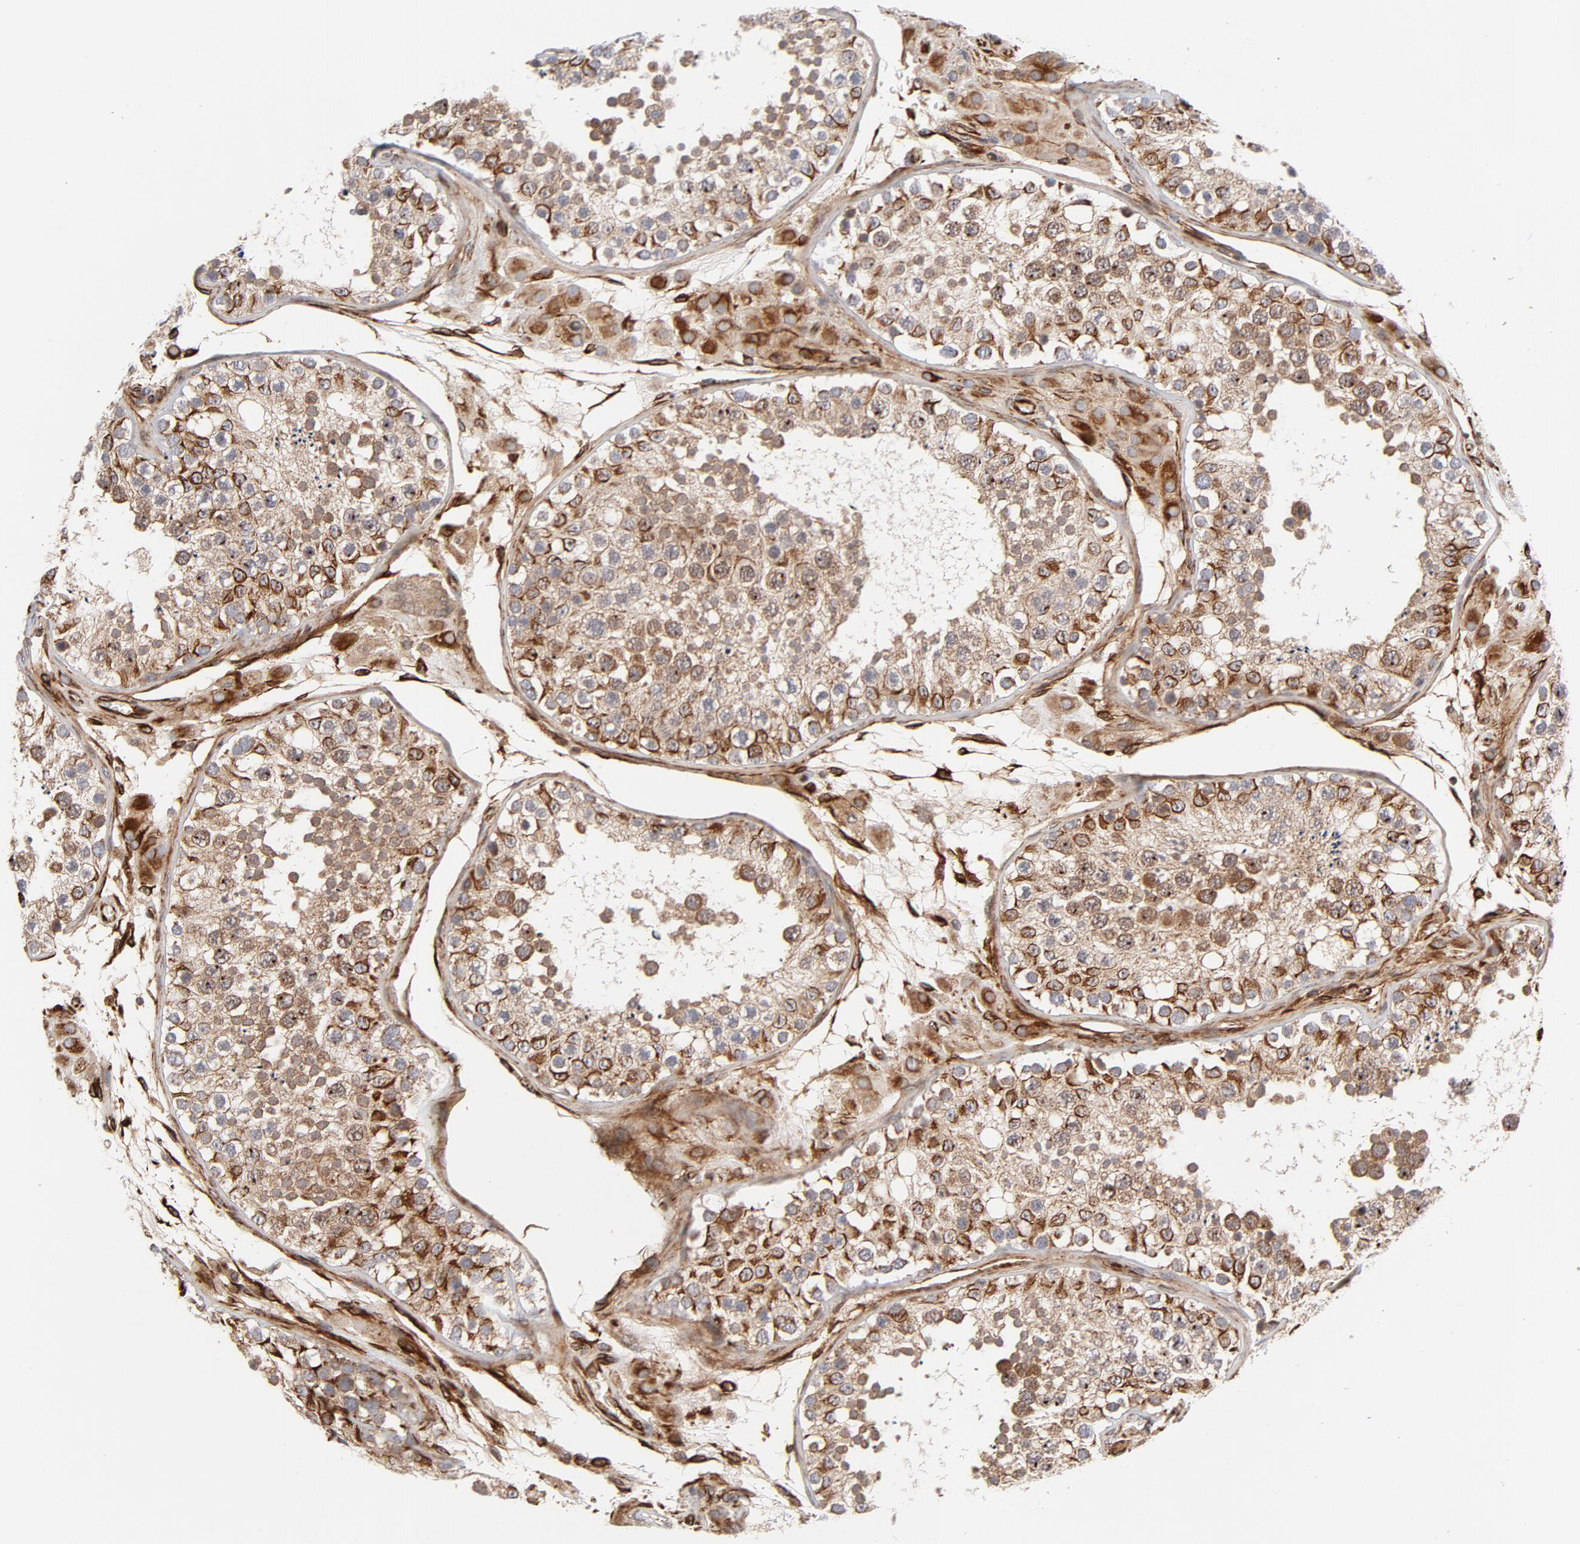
{"staining": {"intensity": "strong", "quantity": ">75%", "location": "cytoplasmic/membranous"}, "tissue": "testis", "cell_type": "Cells in seminiferous ducts", "image_type": "normal", "snomed": [{"axis": "morphology", "description": "Normal tissue, NOS"}, {"axis": "topography", "description": "Testis"}], "caption": "IHC of normal testis reveals high levels of strong cytoplasmic/membranous positivity in about >75% of cells in seminiferous ducts.", "gene": "DNAAF2", "patient": {"sex": "male", "age": 26}}